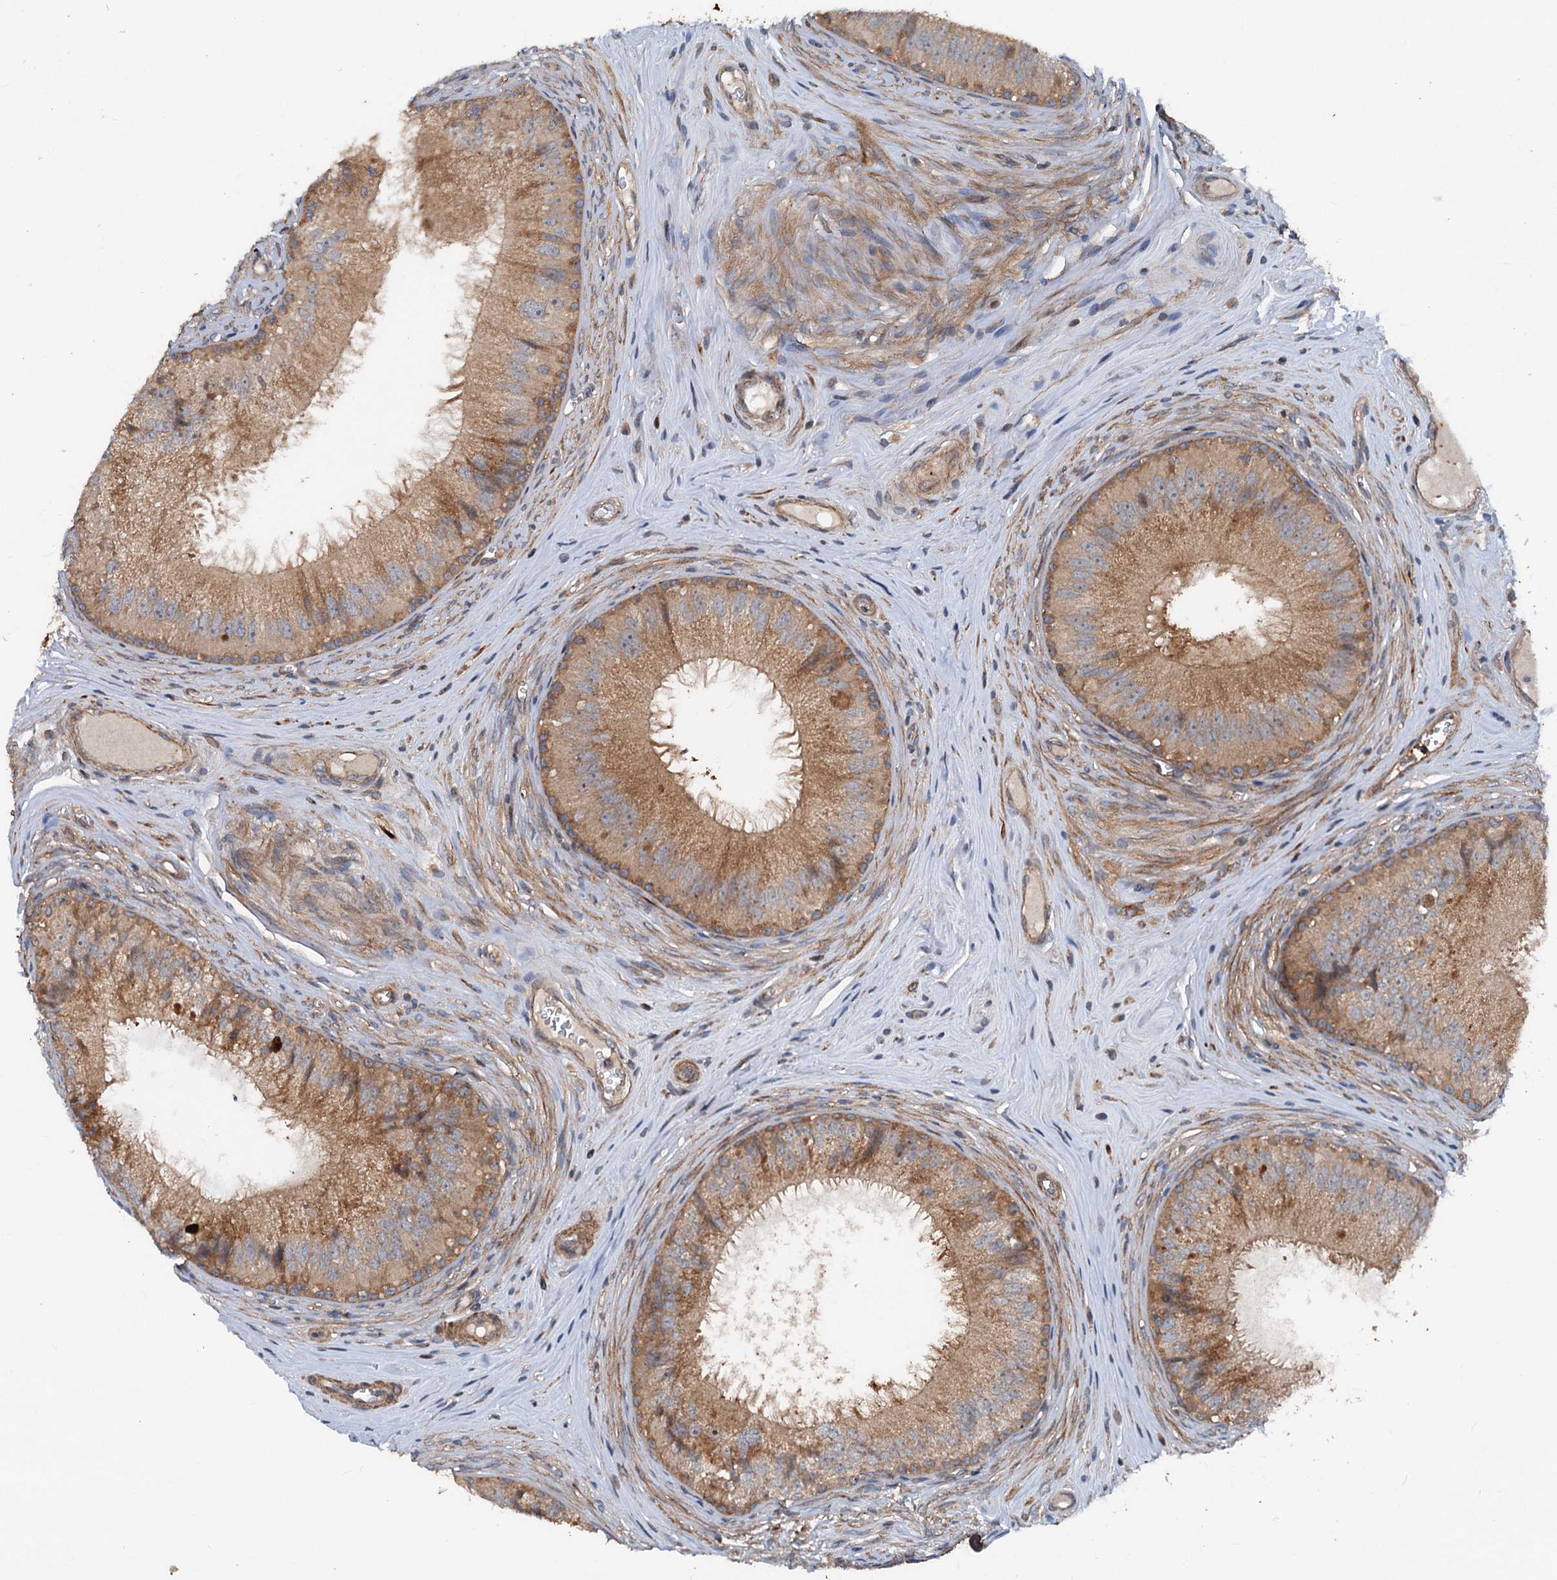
{"staining": {"intensity": "moderate", "quantity": ">75%", "location": "cytoplasmic/membranous"}, "tissue": "epididymis", "cell_type": "Glandular cells", "image_type": "normal", "snomed": [{"axis": "morphology", "description": "Normal tissue, NOS"}, {"axis": "topography", "description": "Epididymis"}], "caption": "Immunohistochemical staining of benign human epididymis demonstrates >75% levels of moderate cytoplasmic/membranous protein positivity in approximately >75% of glandular cells. The protein of interest is stained brown, and the nuclei are stained in blue (DAB (3,3'-diaminobenzidine) IHC with brightfield microscopy, high magnification).", "gene": "TEDC1", "patient": {"sex": "male", "age": 46}}